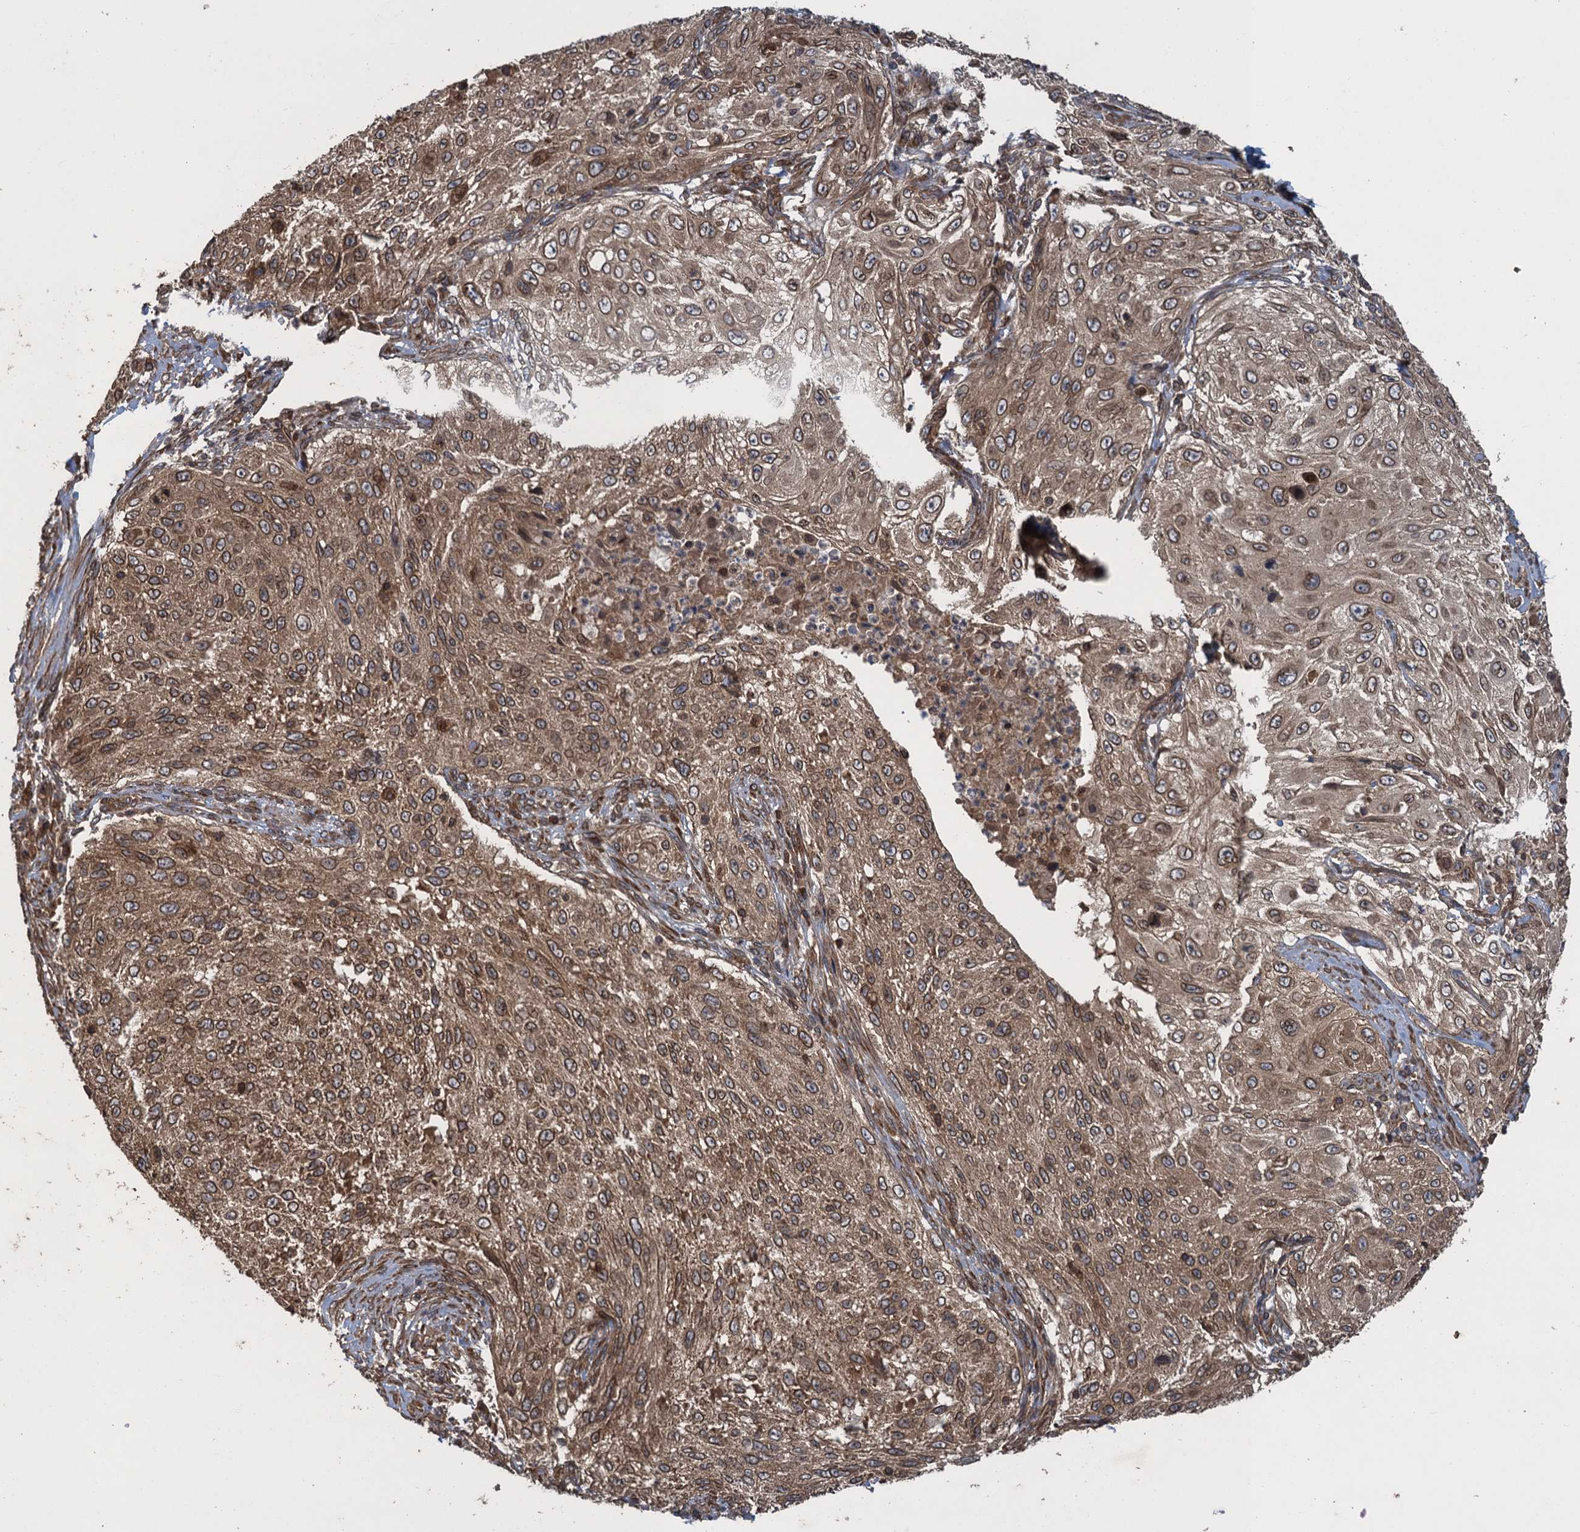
{"staining": {"intensity": "moderate", "quantity": ">75%", "location": "cytoplasmic/membranous,nuclear"}, "tissue": "cervical cancer", "cell_type": "Tumor cells", "image_type": "cancer", "snomed": [{"axis": "morphology", "description": "Squamous cell carcinoma, NOS"}, {"axis": "topography", "description": "Cervix"}], "caption": "Immunohistochemistry histopathology image of human cervical cancer stained for a protein (brown), which demonstrates medium levels of moderate cytoplasmic/membranous and nuclear expression in approximately >75% of tumor cells.", "gene": "GLE1", "patient": {"sex": "female", "age": 42}}